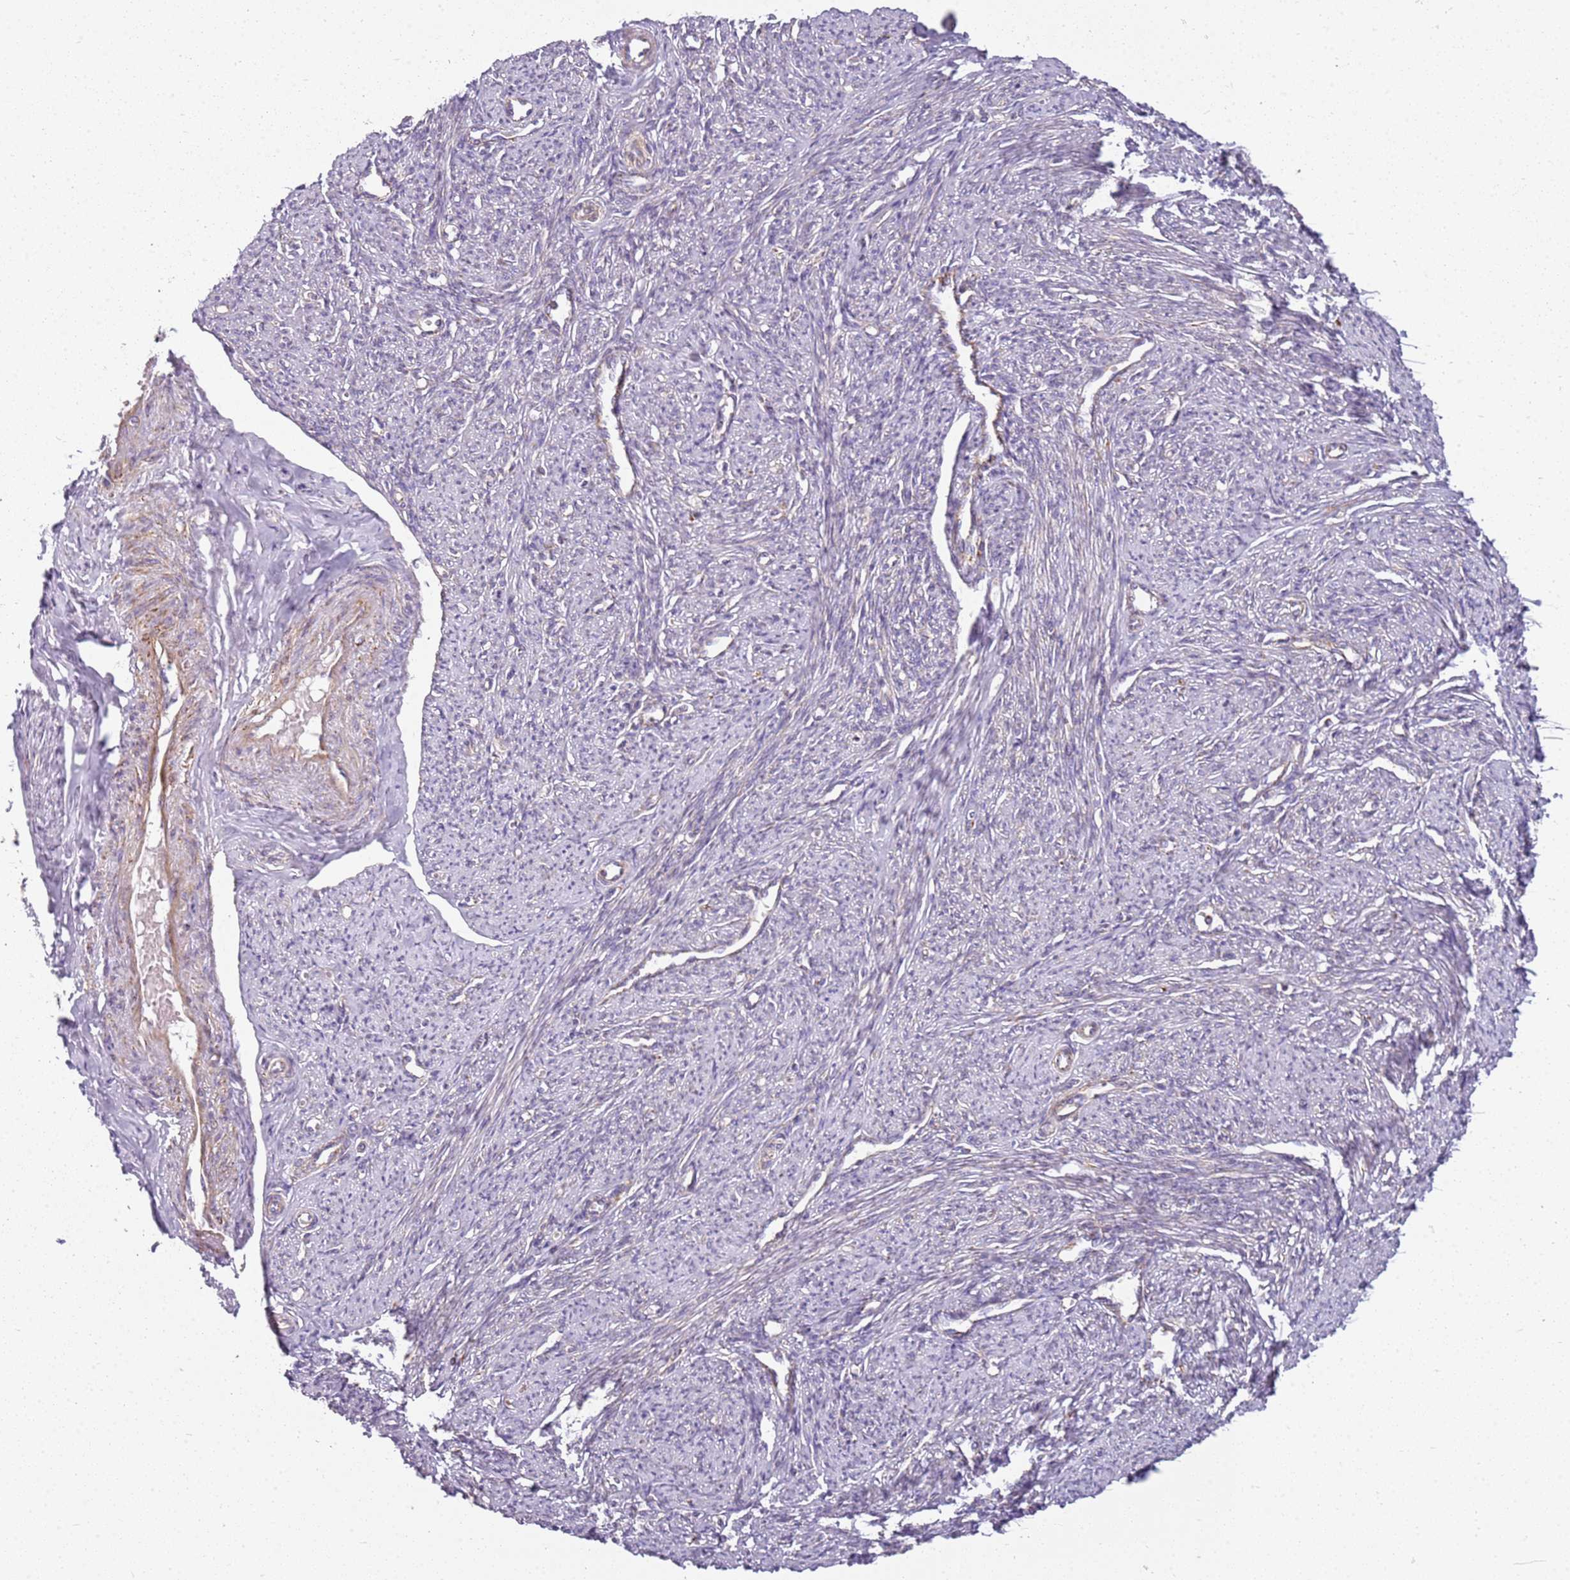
{"staining": {"intensity": "moderate", "quantity": "25%-75%", "location": "cytoplasmic/membranous,nuclear"}, "tissue": "smooth muscle", "cell_type": "Smooth muscle cells", "image_type": "normal", "snomed": [{"axis": "morphology", "description": "Normal tissue, NOS"}, {"axis": "topography", "description": "Smooth muscle"}, {"axis": "topography", "description": "Uterus"}], "caption": "Immunohistochemistry of normal human smooth muscle reveals medium levels of moderate cytoplasmic/membranous,nuclear expression in about 25%-75% of smooth muscle cells. (DAB (3,3'-diaminobenzidine) = brown stain, brightfield microscopy at high magnification).", "gene": "TMEM200C", "patient": {"sex": "female", "age": 59}}